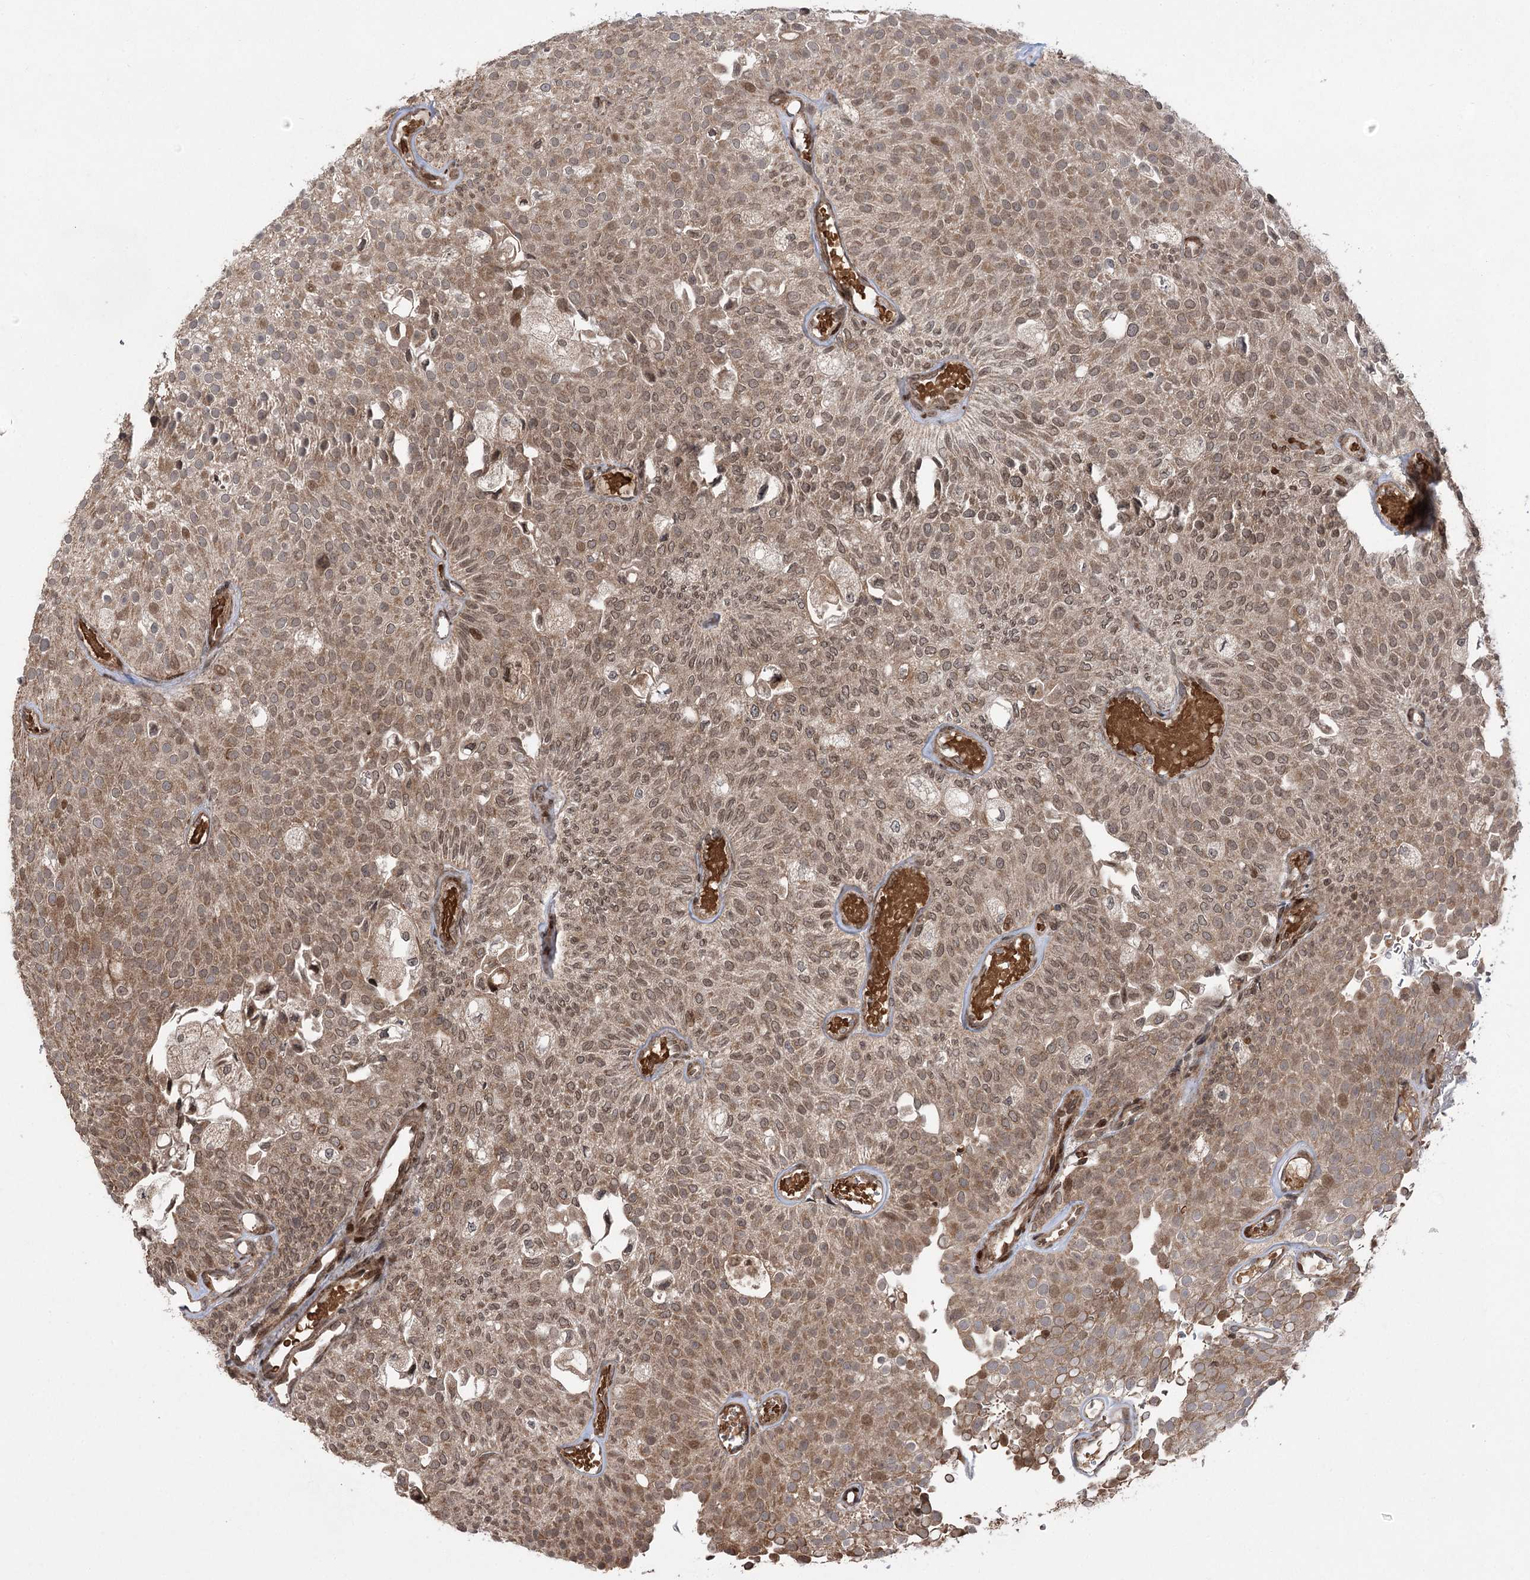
{"staining": {"intensity": "moderate", "quantity": ">75%", "location": "cytoplasmic/membranous,nuclear"}, "tissue": "urothelial cancer", "cell_type": "Tumor cells", "image_type": "cancer", "snomed": [{"axis": "morphology", "description": "Urothelial carcinoma, Low grade"}, {"axis": "topography", "description": "Urinary bladder"}], "caption": "Protein staining shows moderate cytoplasmic/membranous and nuclear positivity in about >75% of tumor cells in low-grade urothelial carcinoma.", "gene": "TENM2", "patient": {"sex": "male", "age": 78}}